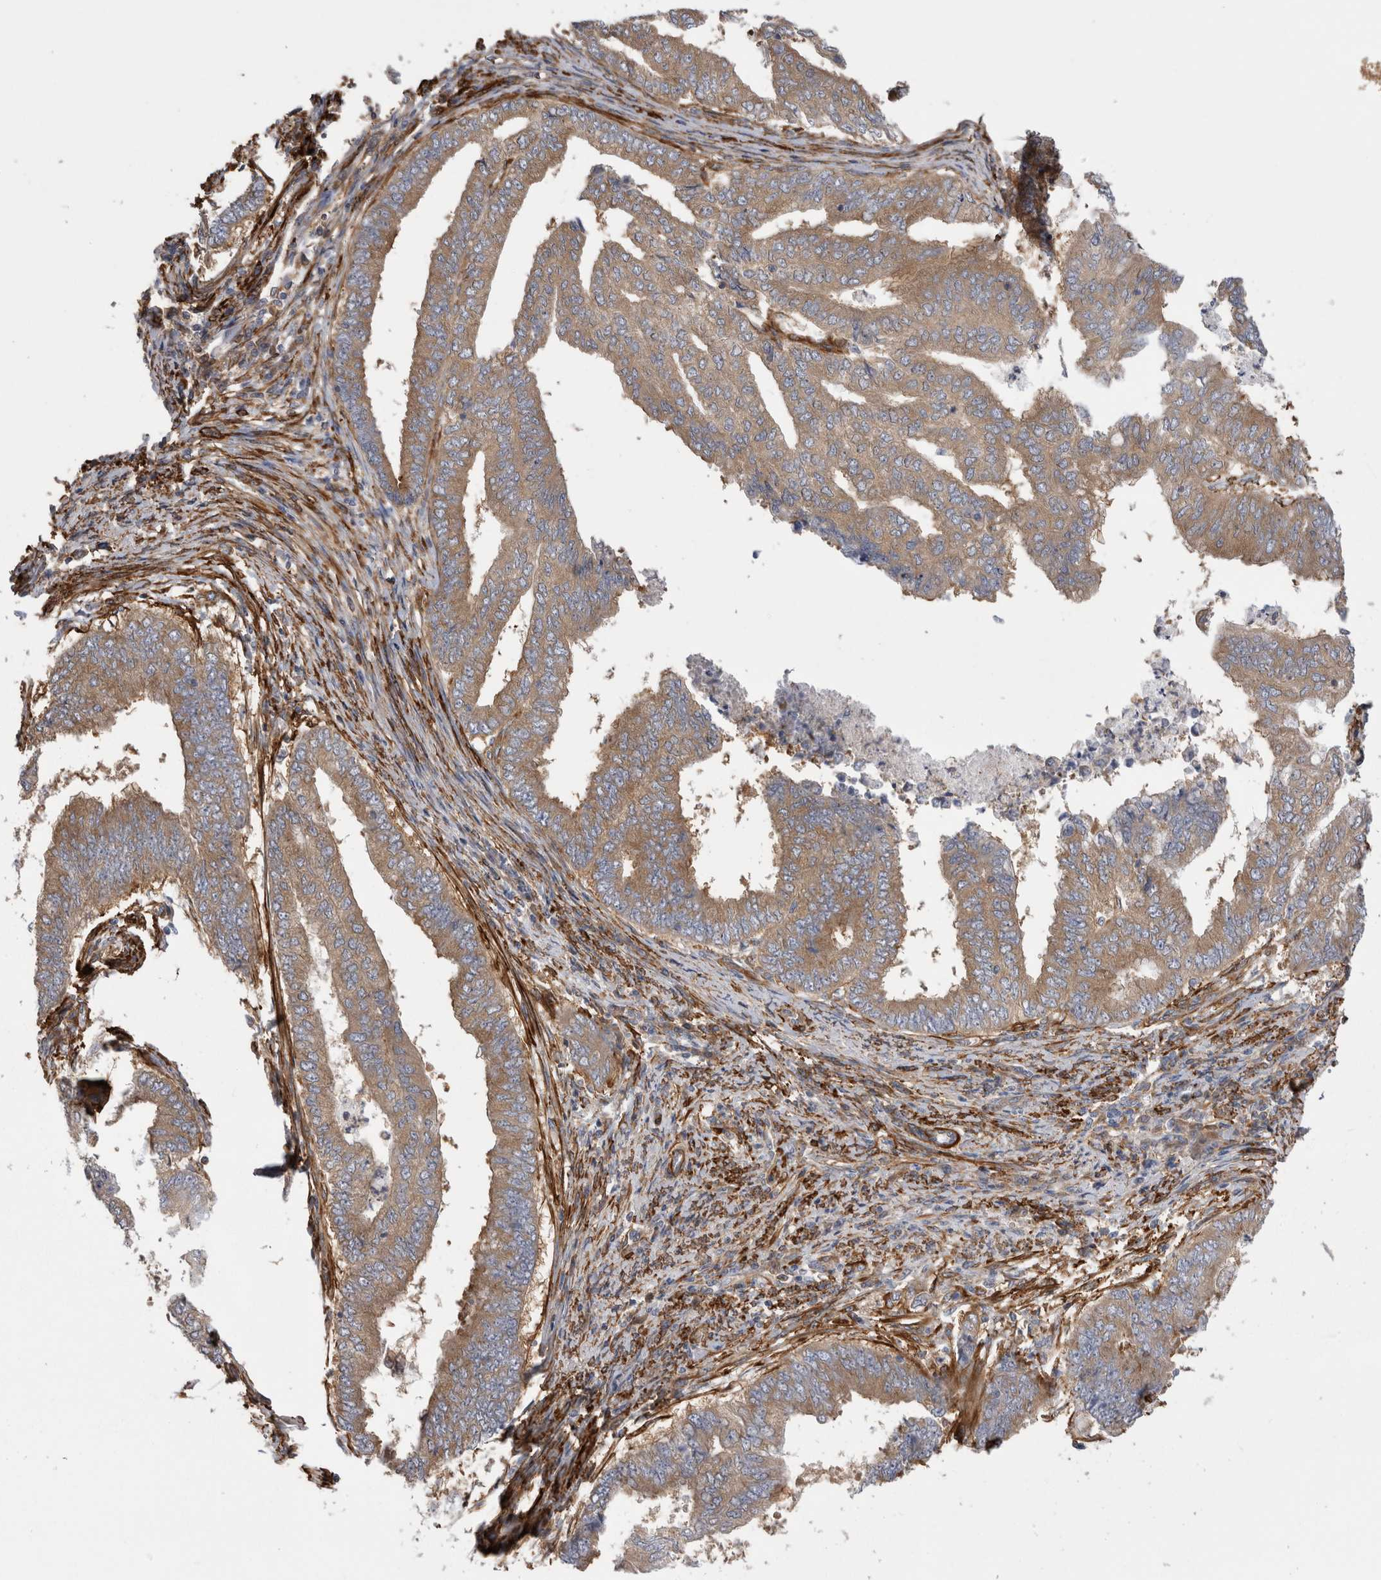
{"staining": {"intensity": "moderate", "quantity": ">75%", "location": "cytoplasmic/membranous"}, "tissue": "endometrial cancer", "cell_type": "Tumor cells", "image_type": "cancer", "snomed": [{"axis": "morphology", "description": "Polyp, NOS"}, {"axis": "morphology", "description": "Adenocarcinoma, NOS"}, {"axis": "morphology", "description": "Adenoma, NOS"}, {"axis": "topography", "description": "Endometrium"}], "caption": "Human adenoma (endometrial) stained with a brown dye demonstrates moderate cytoplasmic/membranous positive positivity in about >75% of tumor cells.", "gene": "EPRS1", "patient": {"sex": "female", "age": 79}}